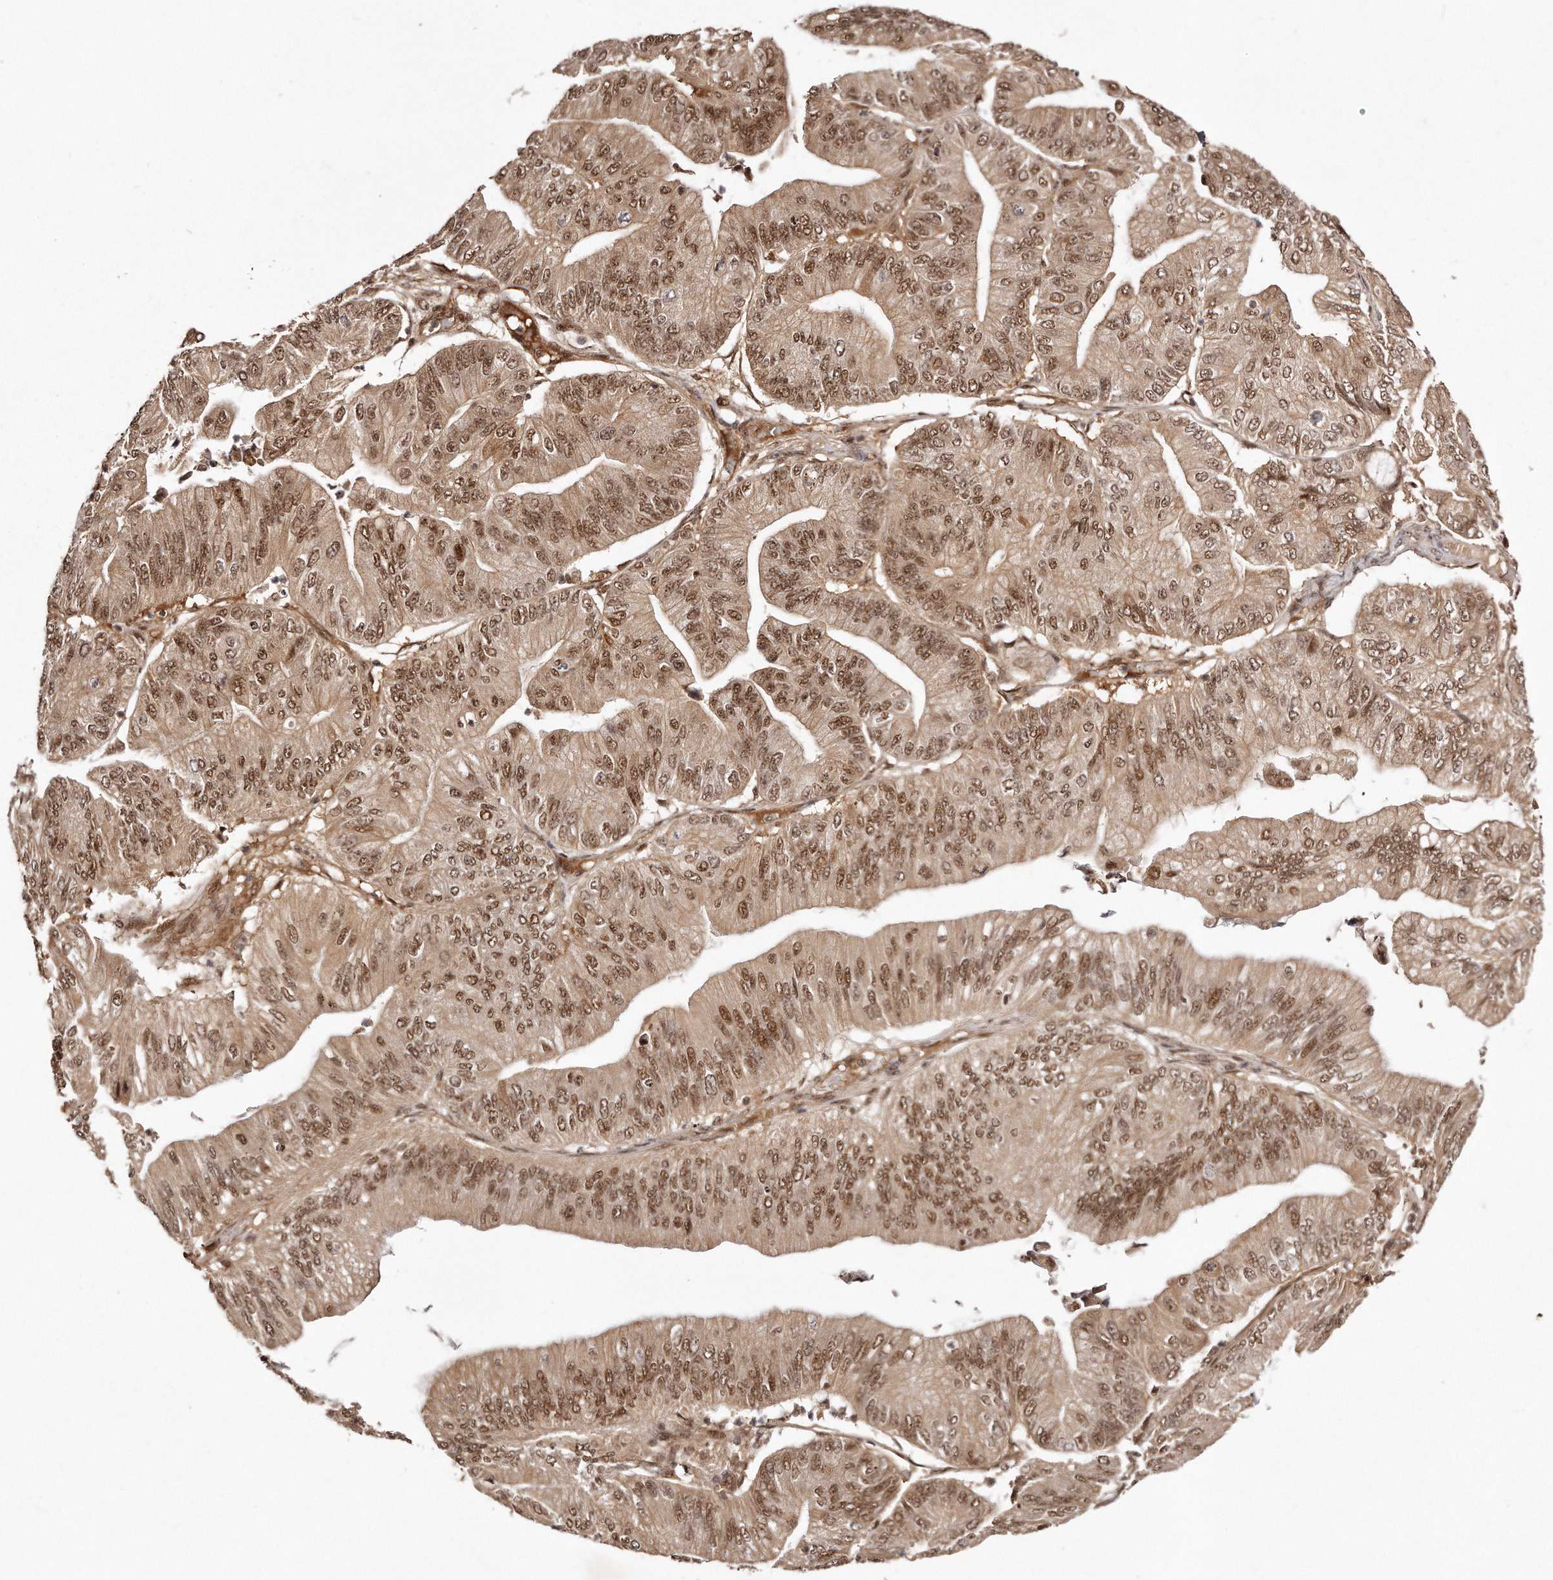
{"staining": {"intensity": "moderate", "quantity": ">75%", "location": "cytoplasmic/membranous,nuclear"}, "tissue": "ovarian cancer", "cell_type": "Tumor cells", "image_type": "cancer", "snomed": [{"axis": "morphology", "description": "Cystadenocarcinoma, mucinous, NOS"}, {"axis": "topography", "description": "Ovary"}], "caption": "A brown stain shows moderate cytoplasmic/membranous and nuclear staining of a protein in ovarian mucinous cystadenocarcinoma tumor cells. The protein of interest is shown in brown color, while the nuclei are stained blue.", "gene": "SOX4", "patient": {"sex": "female", "age": 61}}